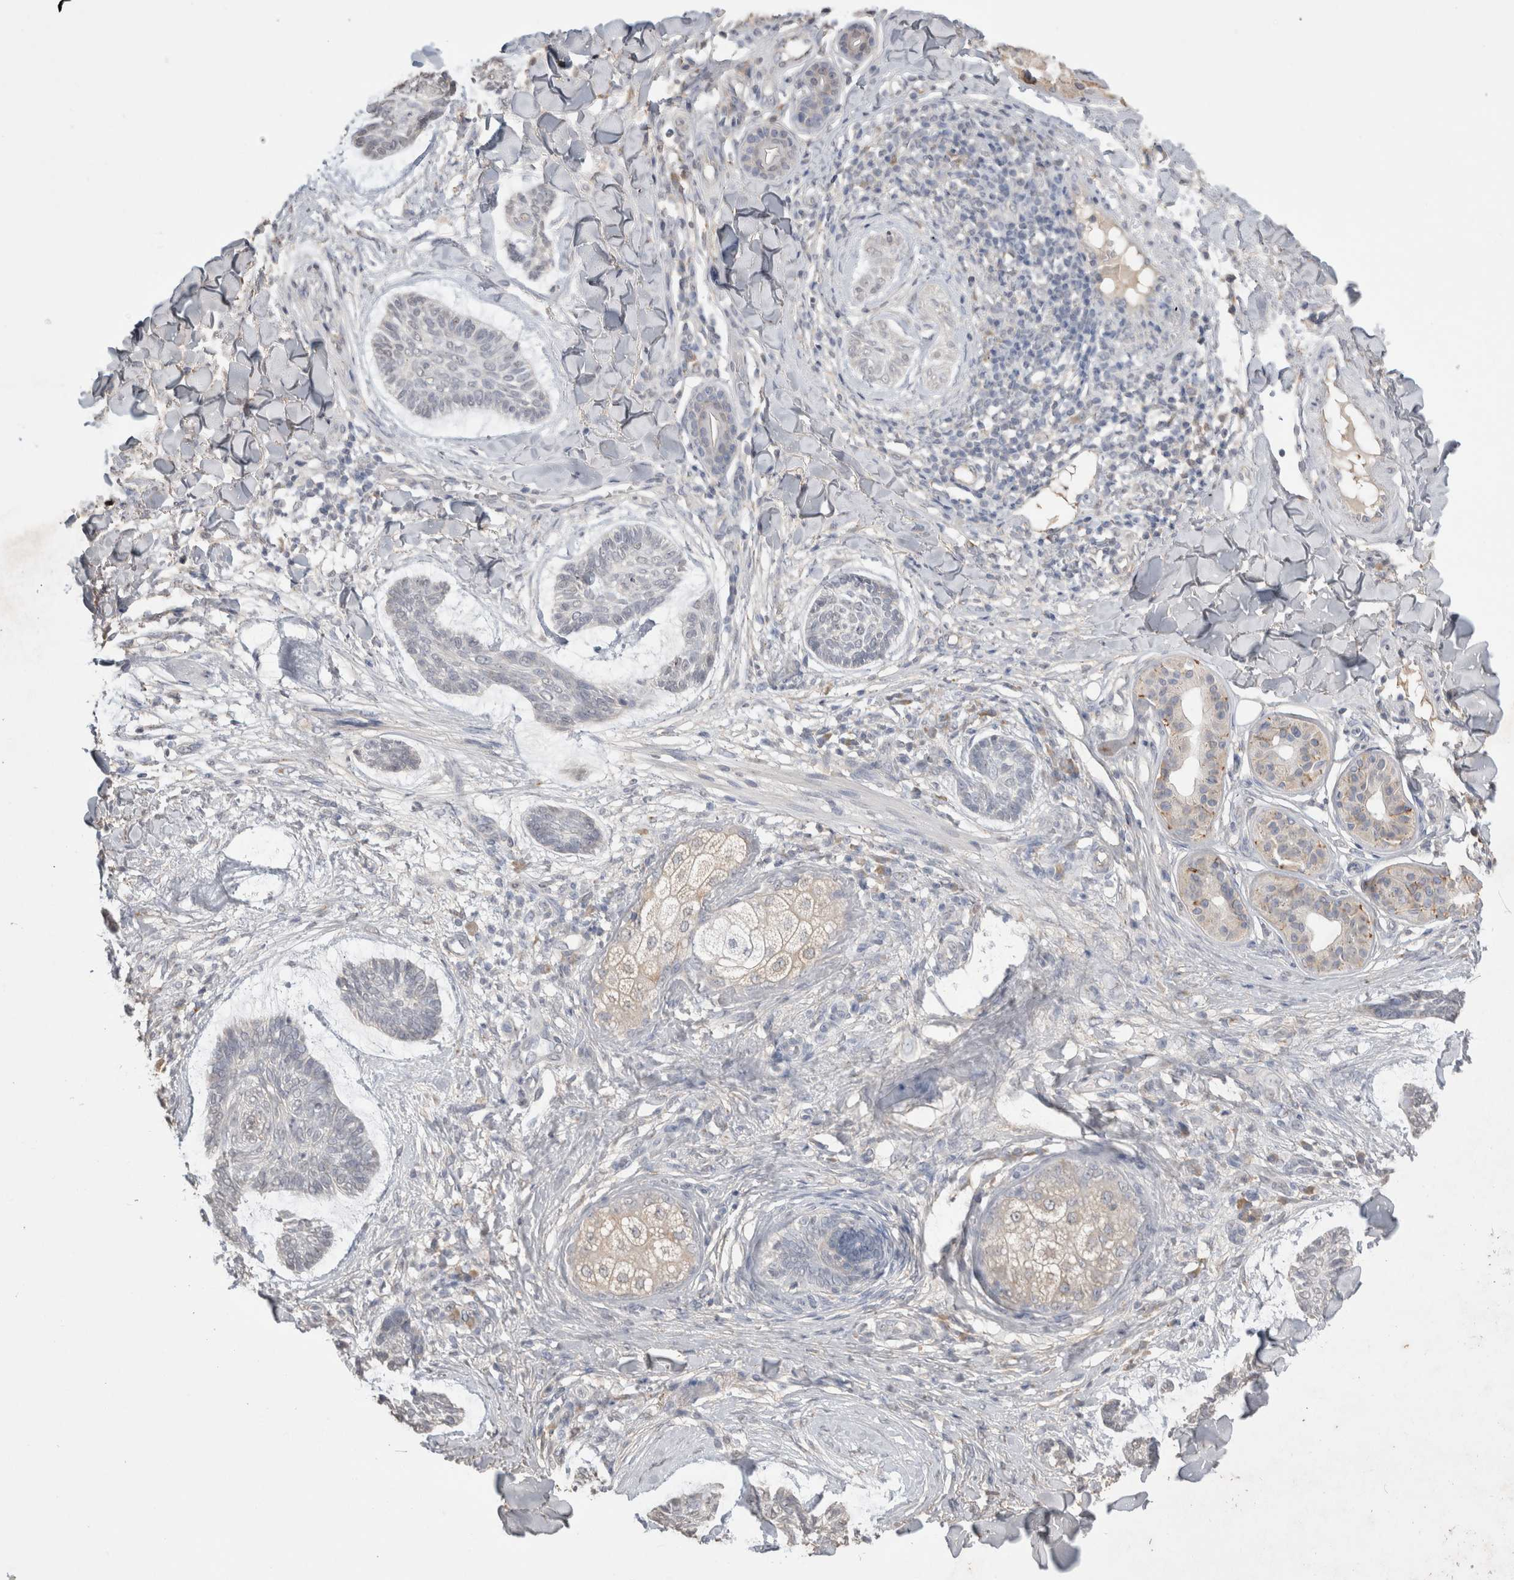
{"staining": {"intensity": "negative", "quantity": "none", "location": "none"}, "tissue": "skin cancer", "cell_type": "Tumor cells", "image_type": "cancer", "snomed": [{"axis": "morphology", "description": "Basal cell carcinoma"}, {"axis": "topography", "description": "Skin"}], "caption": "Immunohistochemistry (IHC) micrograph of neoplastic tissue: basal cell carcinoma (skin) stained with DAB (3,3'-diaminobenzidine) shows no significant protein staining in tumor cells.", "gene": "NAALADL2", "patient": {"sex": "male", "age": 43}}